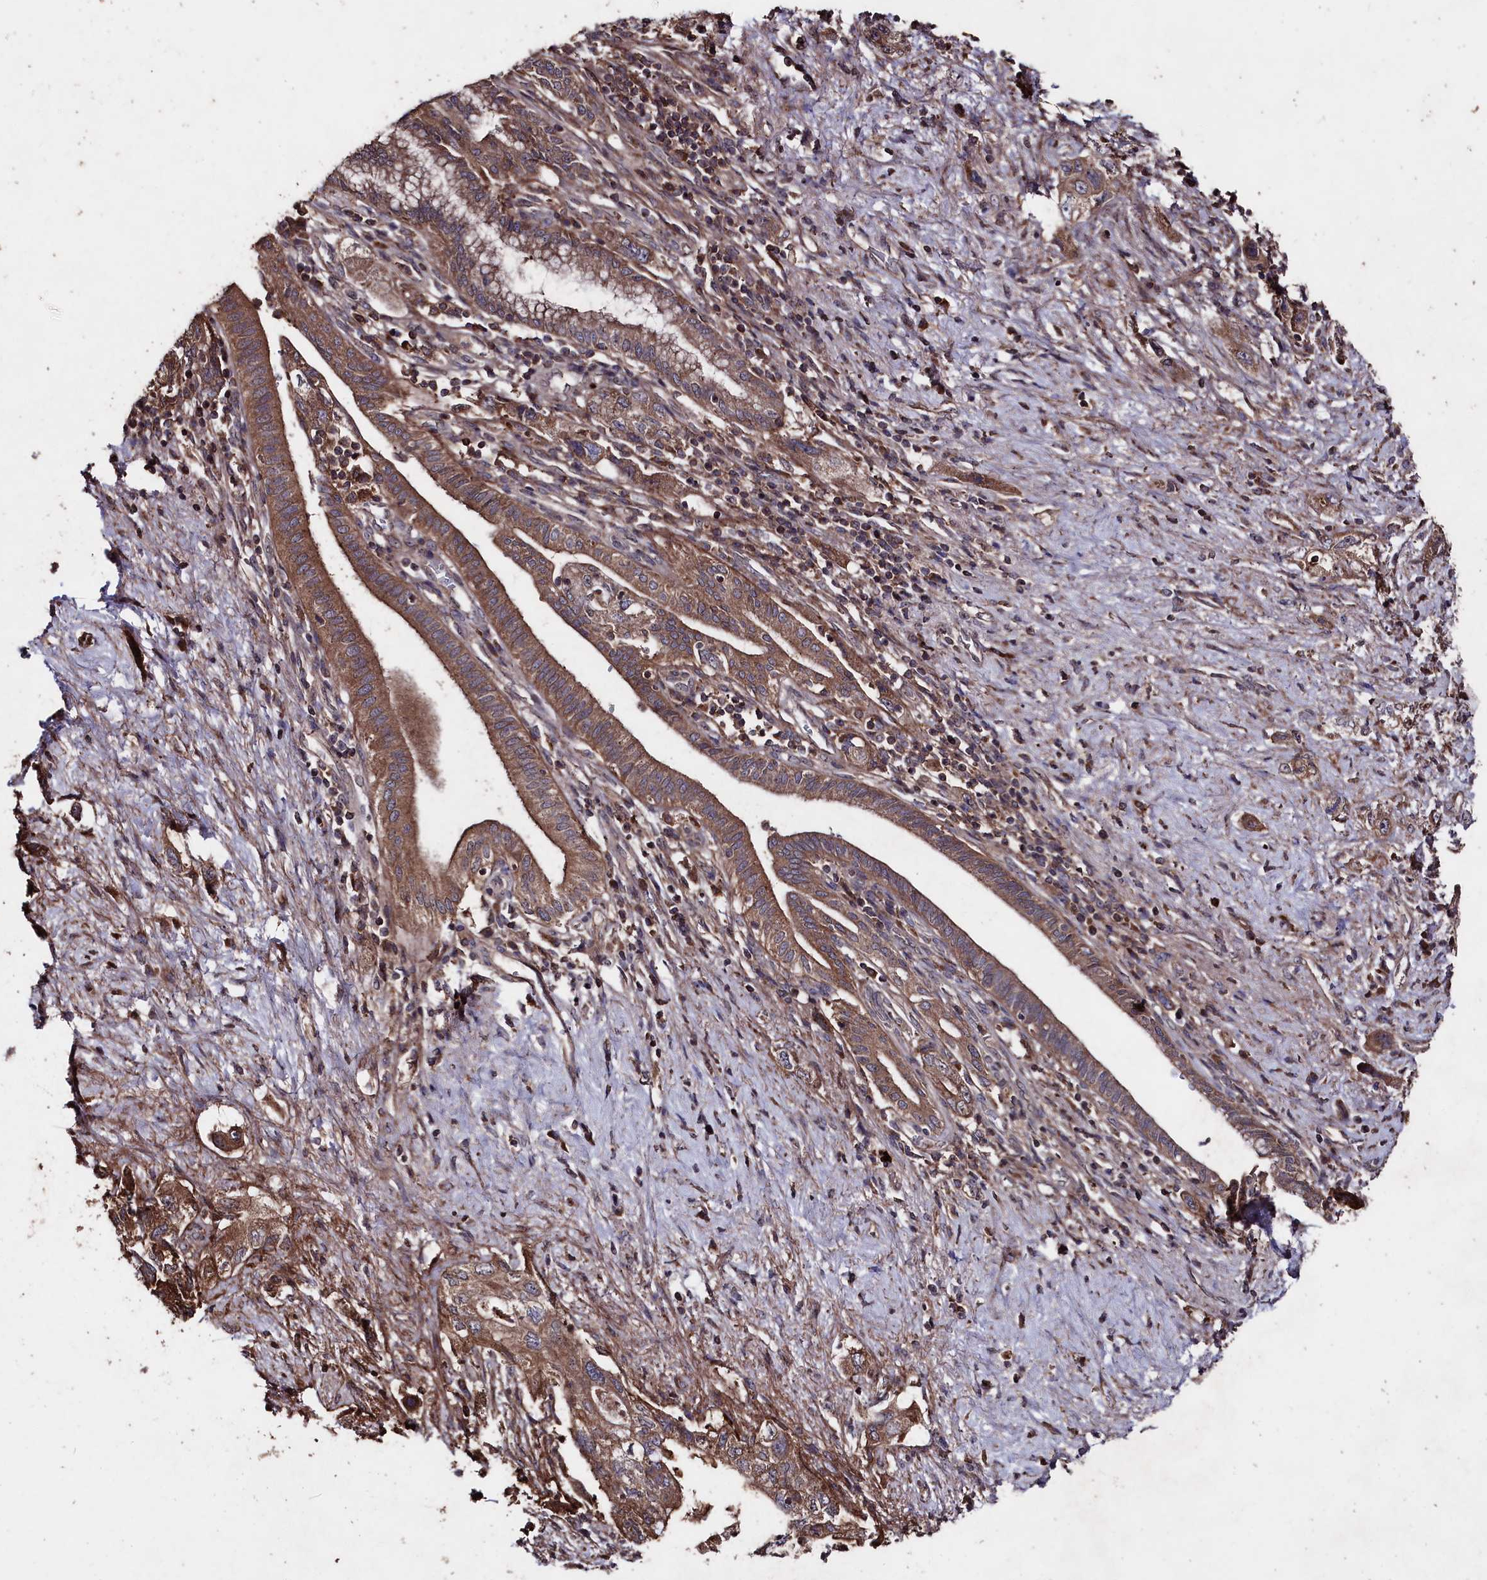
{"staining": {"intensity": "moderate", "quantity": ">75%", "location": "cytoplasmic/membranous"}, "tissue": "pancreatic cancer", "cell_type": "Tumor cells", "image_type": "cancer", "snomed": [{"axis": "morphology", "description": "Adenocarcinoma, NOS"}, {"axis": "topography", "description": "Pancreas"}], "caption": "The histopathology image reveals a brown stain indicating the presence of a protein in the cytoplasmic/membranous of tumor cells in adenocarcinoma (pancreatic). Immunohistochemistry (ihc) stains the protein in brown and the nuclei are stained blue.", "gene": "MYO1H", "patient": {"sex": "female", "age": 73}}